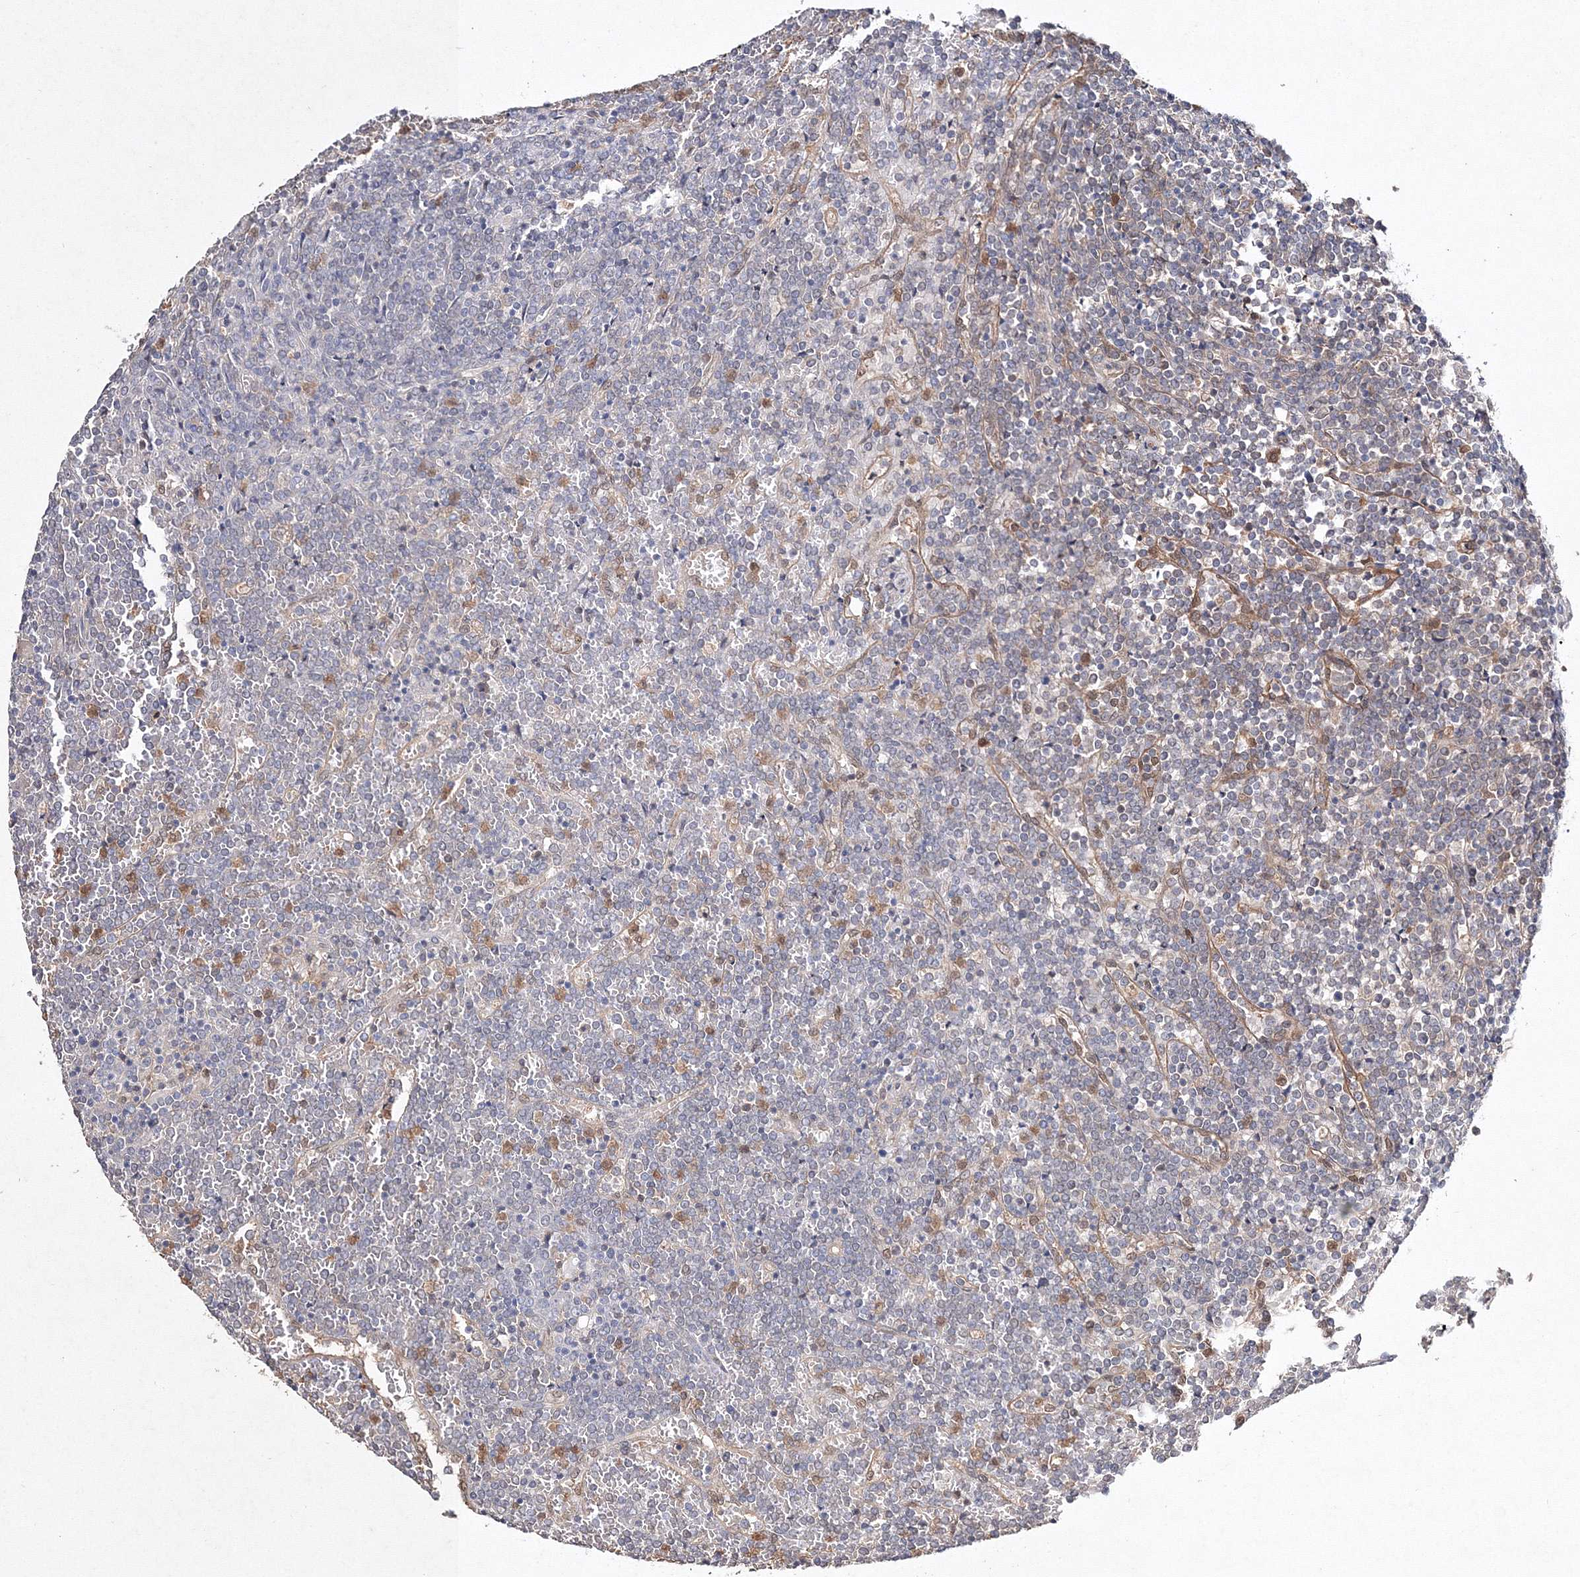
{"staining": {"intensity": "negative", "quantity": "none", "location": "none"}, "tissue": "lymphoma", "cell_type": "Tumor cells", "image_type": "cancer", "snomed": [{"axis": "morphology", "description": "Malignant lymphoma, non-Hodgkin's type, Low grade"}, {"axis": "topography", "description": "Spleen"}], "caption": "The image demonstrates no significant expression in tumor cells of malignant lymphoma, non-Hodgkin's type (low-grade).", "gene": "S100A11", "patient": {"sex": "female", "age": 19}}